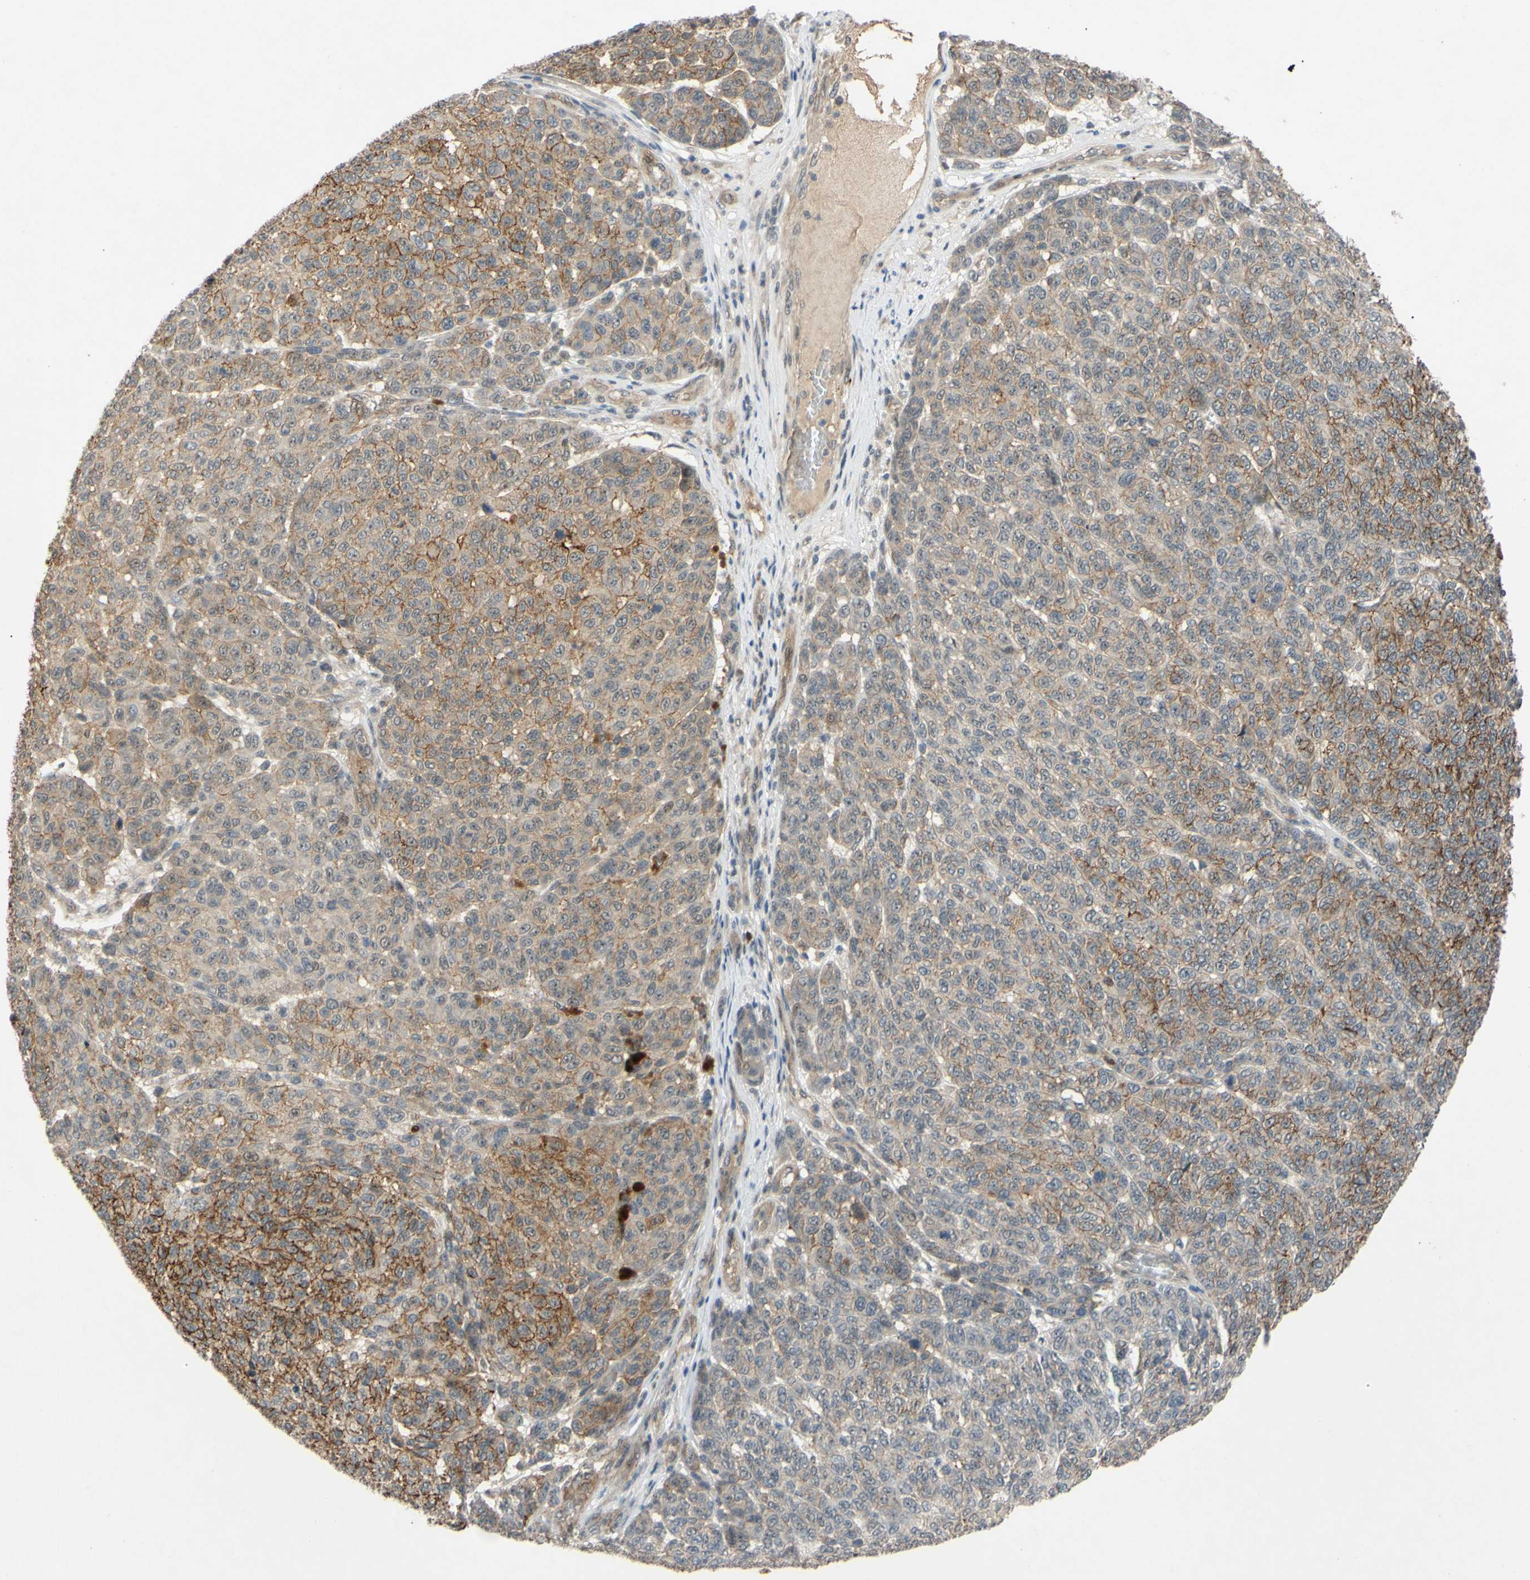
{"staining": {"intensity": "moderate", "quantity": ">75%", "location": "cytoplasmic/membranous"}, "tissue": "melanoma", "cell_type": "Tumor cells", "image_type": "cancer", "snomed": [{"axis": "morphology", "description": "Malignant melanoma, NOS"}, {"axis": "topography", "description": "Skin"}], "caption": "Malignant melanoma stained with DAB (3,3'-diaminobenzidine) immunohistochemistry displays medium levels of moderate cytoplasmic/membranous positivity in about >75% of tumor cells.", "gene": "ALK", "patient": {"sex": "male", "age": 59}}